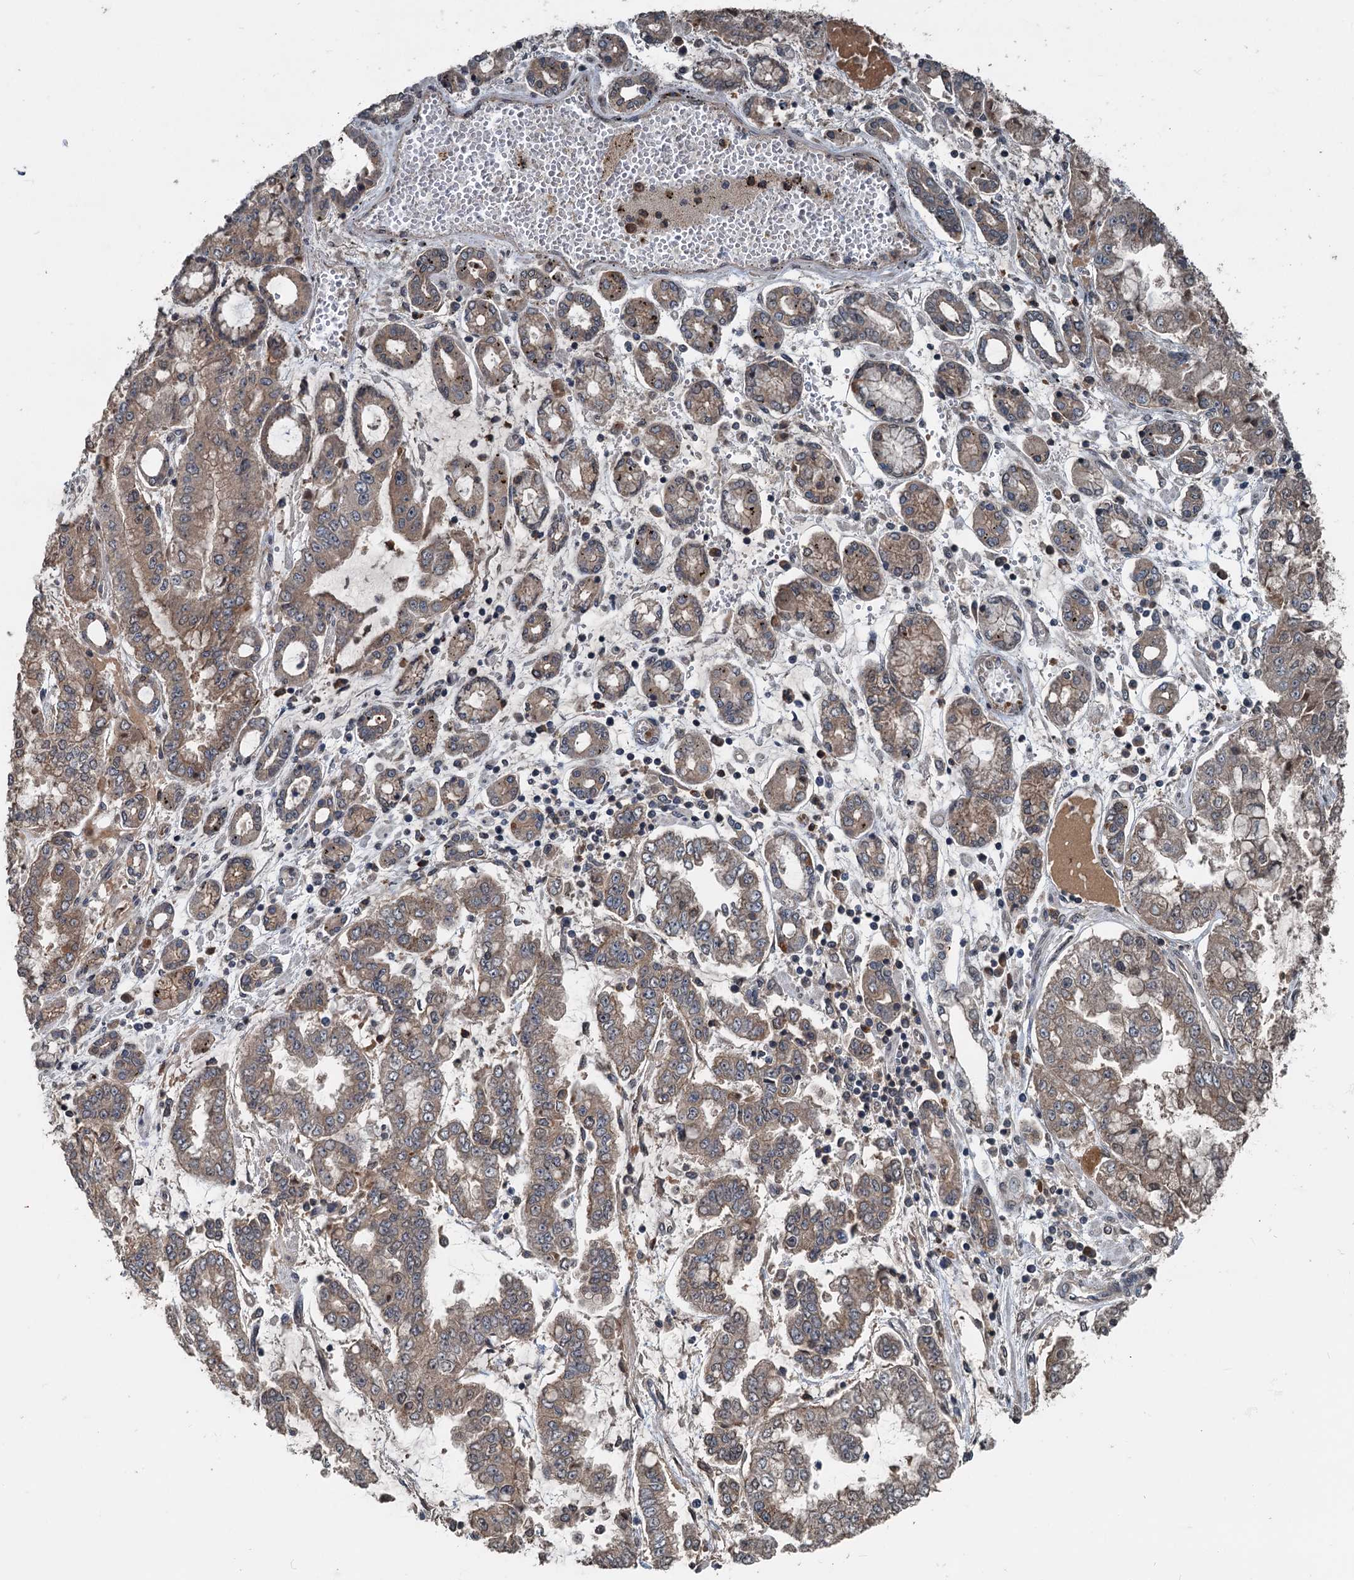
{"staining": {"intensity": "weak", "quantity": ">75%", "location": "cytoplasmic/membranous"}, "tissue": "stomach cancer", "cell_type": "Tumor cells", "image_type": "cancer", "snomed": [{"axis": "morphology", "description": "Adenocarcinoma, NOS"}, {"axis": "topography", "description": "Stomach"}], "caption": "Stomach adenocarcinoma stained for a protein demonstrates weak cytoplasmic/membranous positivity in tumor cells.", "gene": "N4BP2L2", "patient": {"sex": "male", "age": 76}}